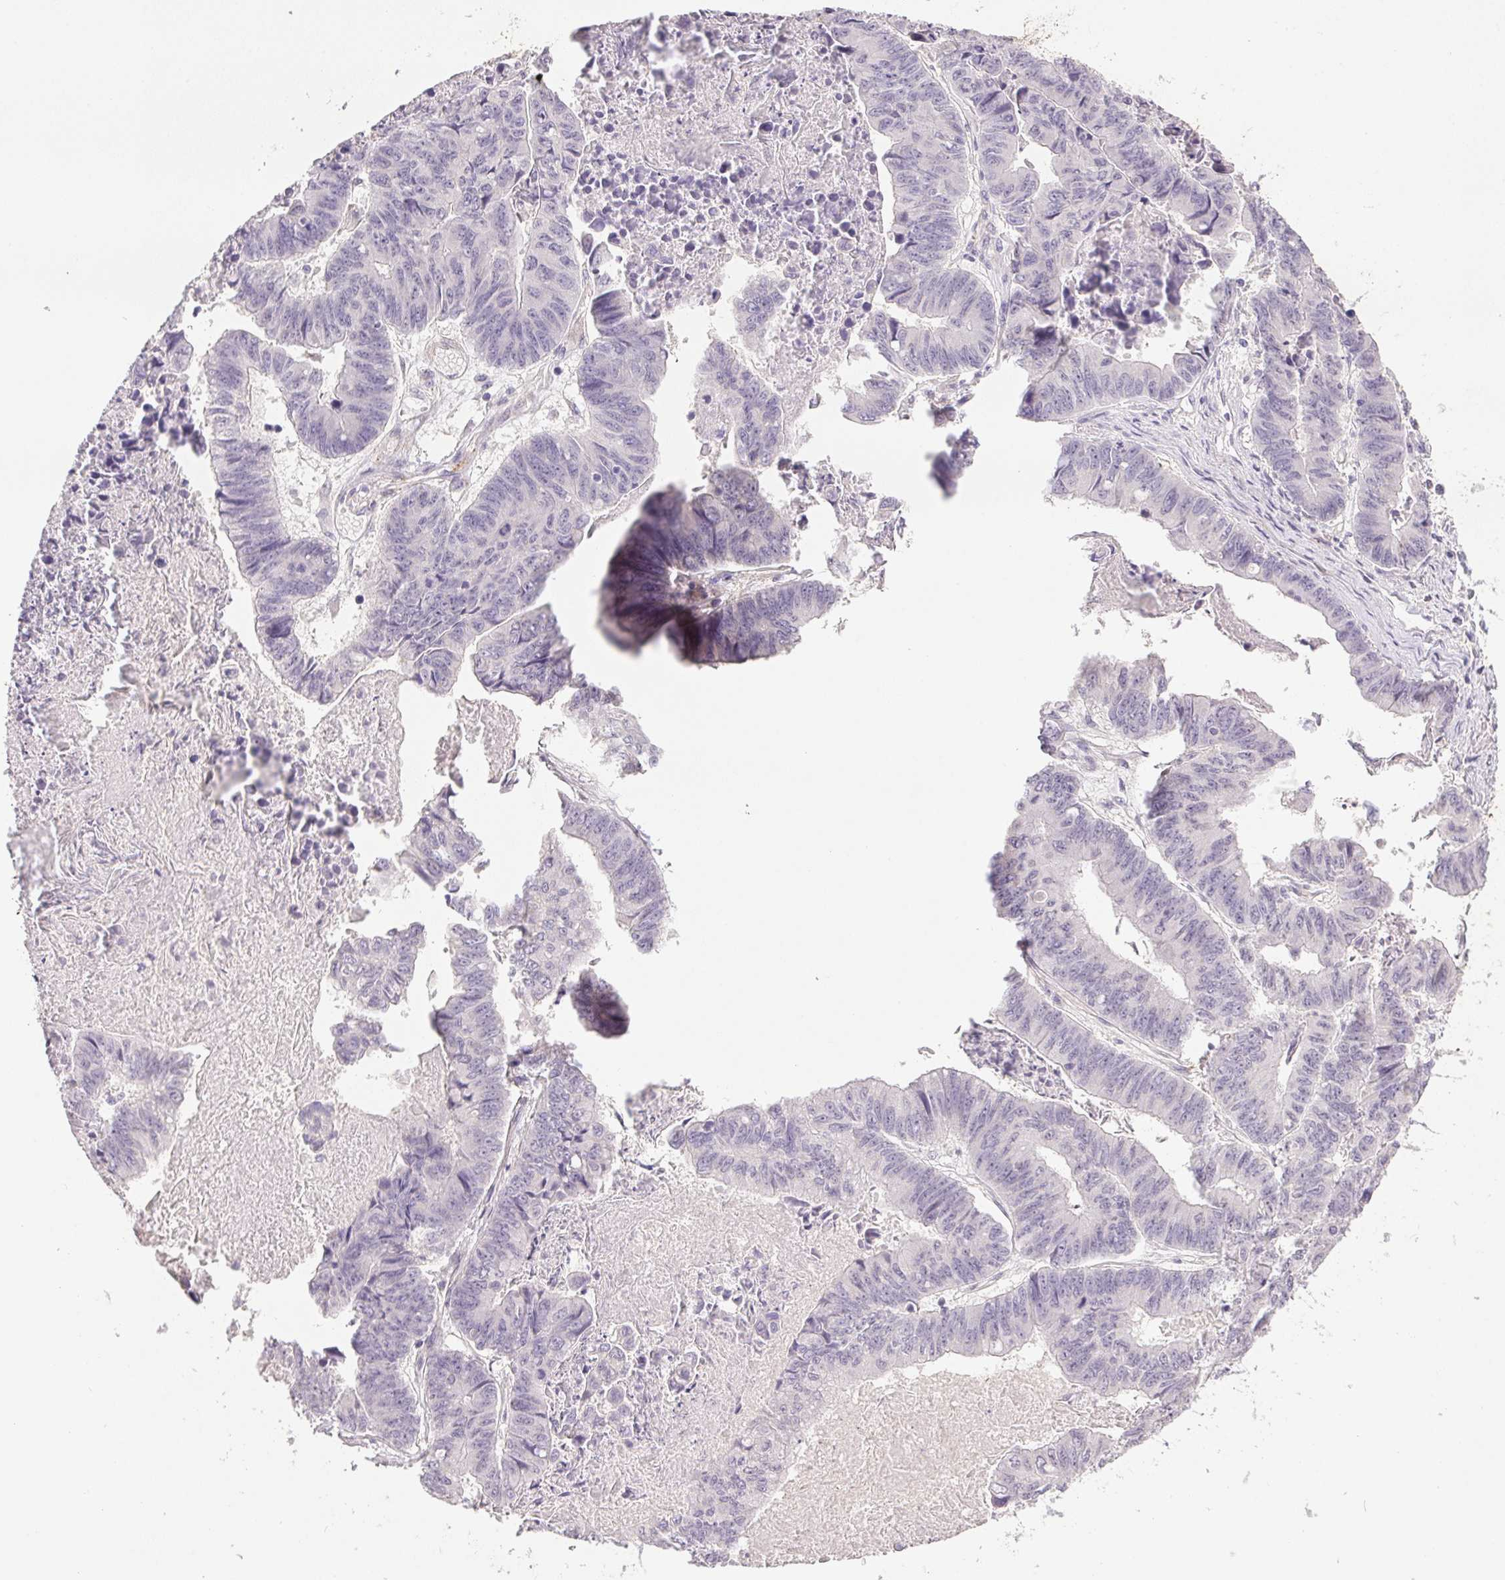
{"staining": {"intensity": "negative", "quantity": "none", "location": "none"}, "tissue": "stomach cancer", "cell_type": "Tumor cells", "image_type": "cancer", "snomed": [{"axis": "morphology", "description": "Adenocarcinoma, NOS"}, {"axis": "topography", "description": "Stomach, lower"}], "caption": "Histopathology image shows no protein staining in tumor cells of stomach cancer (adenocarcinoma) tissue.", "gene": "PRL", "patient": {"sex": "male", "age": 77}}